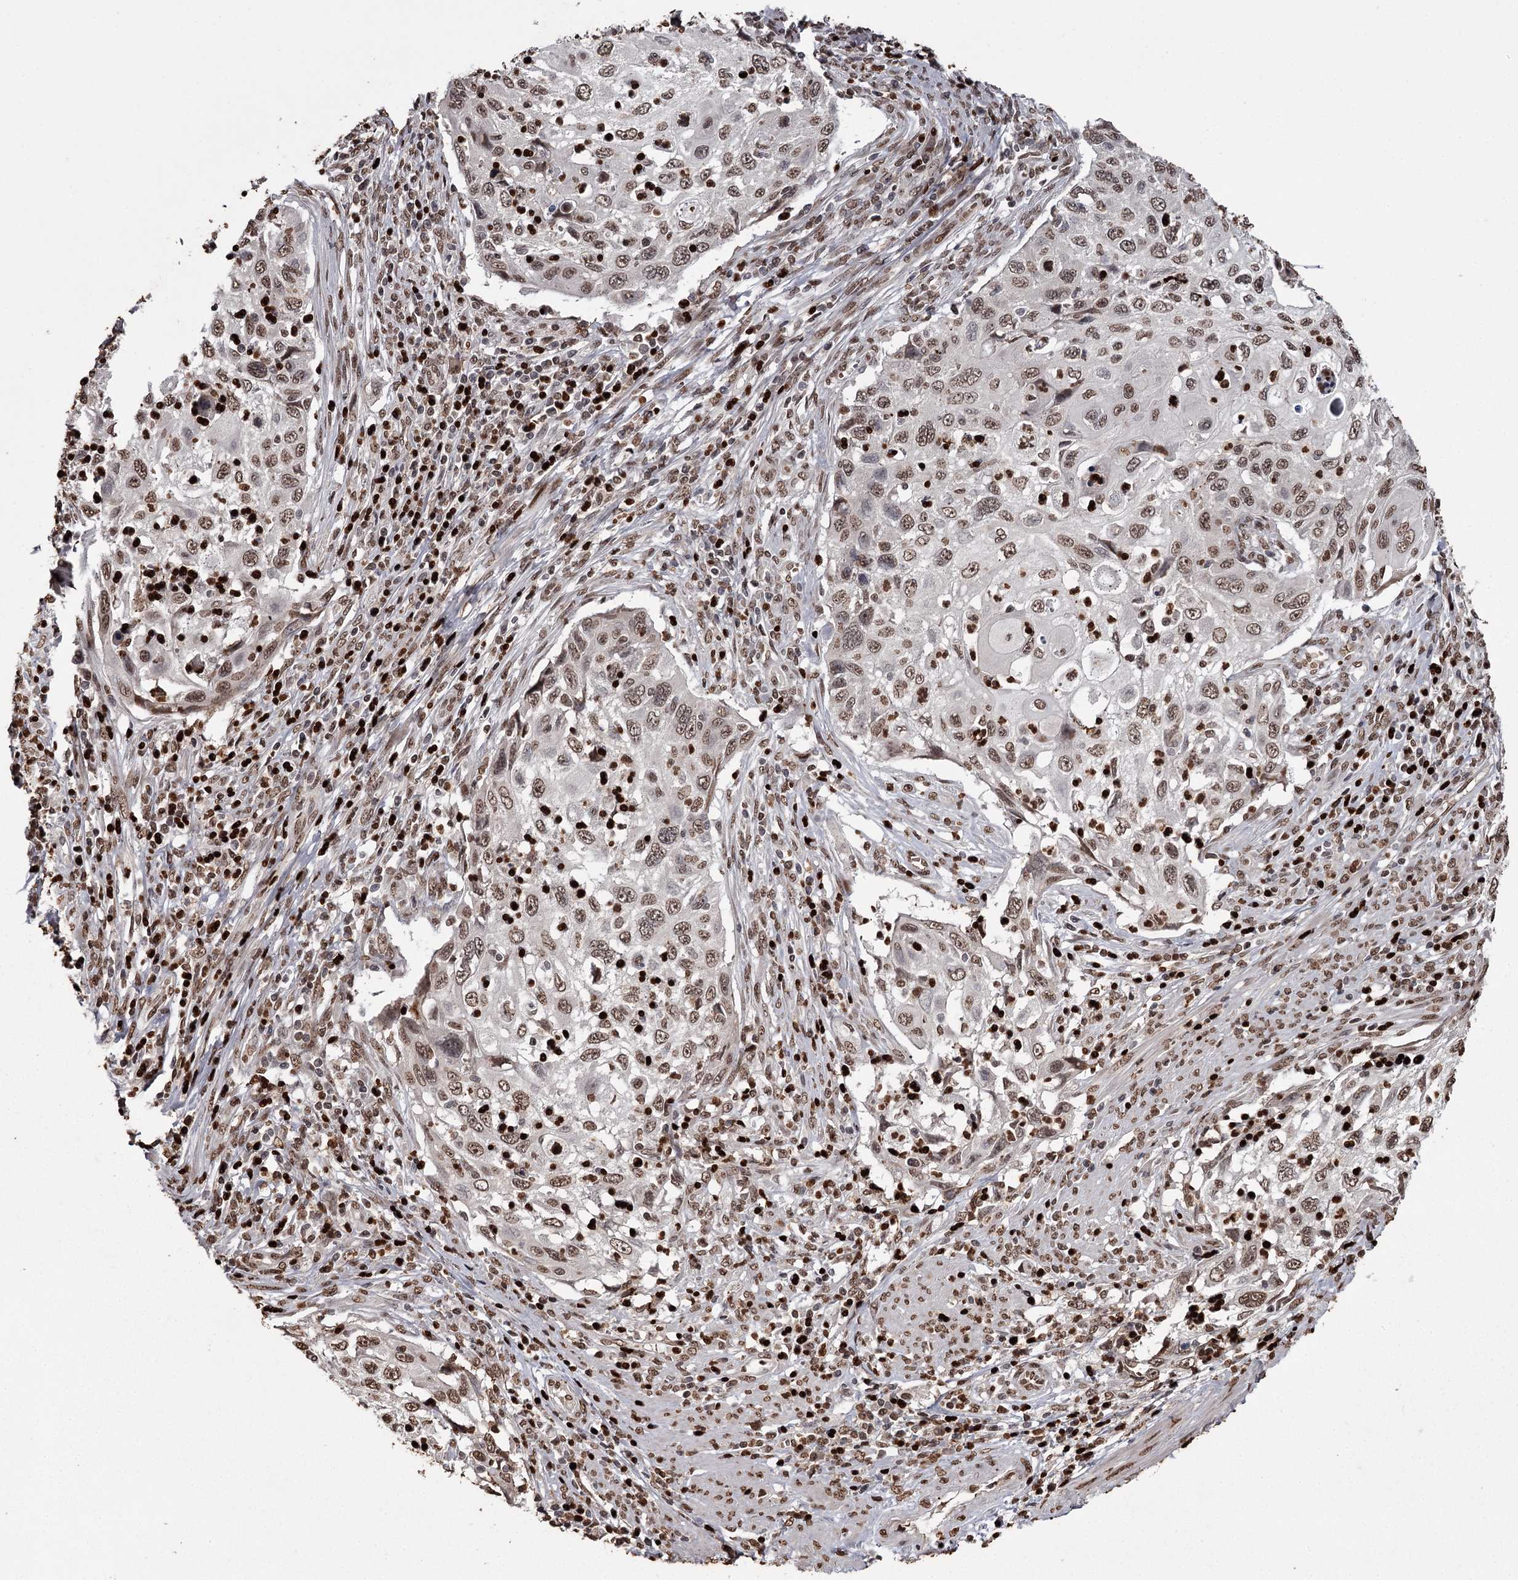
{"staining": {"intensity": "moderate", "quantity": ">75%", "location": "nuclear"}, "tissue": "cervical cancer", "cell_type": "Tumor cells", "image_type": "cancer", "snomed": [{"axis": "morphology", "description": "Squamous cell carcinoma, NOS"}, {"axis": "topography", "description": "Cervix"}], "caption": "Immunohistochemistry (IHC) staining of cervical cancer (squamous cell carcinoma), which shows medium levels of moderate nuclear staining in approximately >75% of tumor cells indicating moderate nuclear protein positivity. The staining was performed using DAB (brown) for protein detection and nuclei were counterstained in hematoxylin (blue).", "gene": "THYN1", "patient": {"sex": "female", "age": 70}}